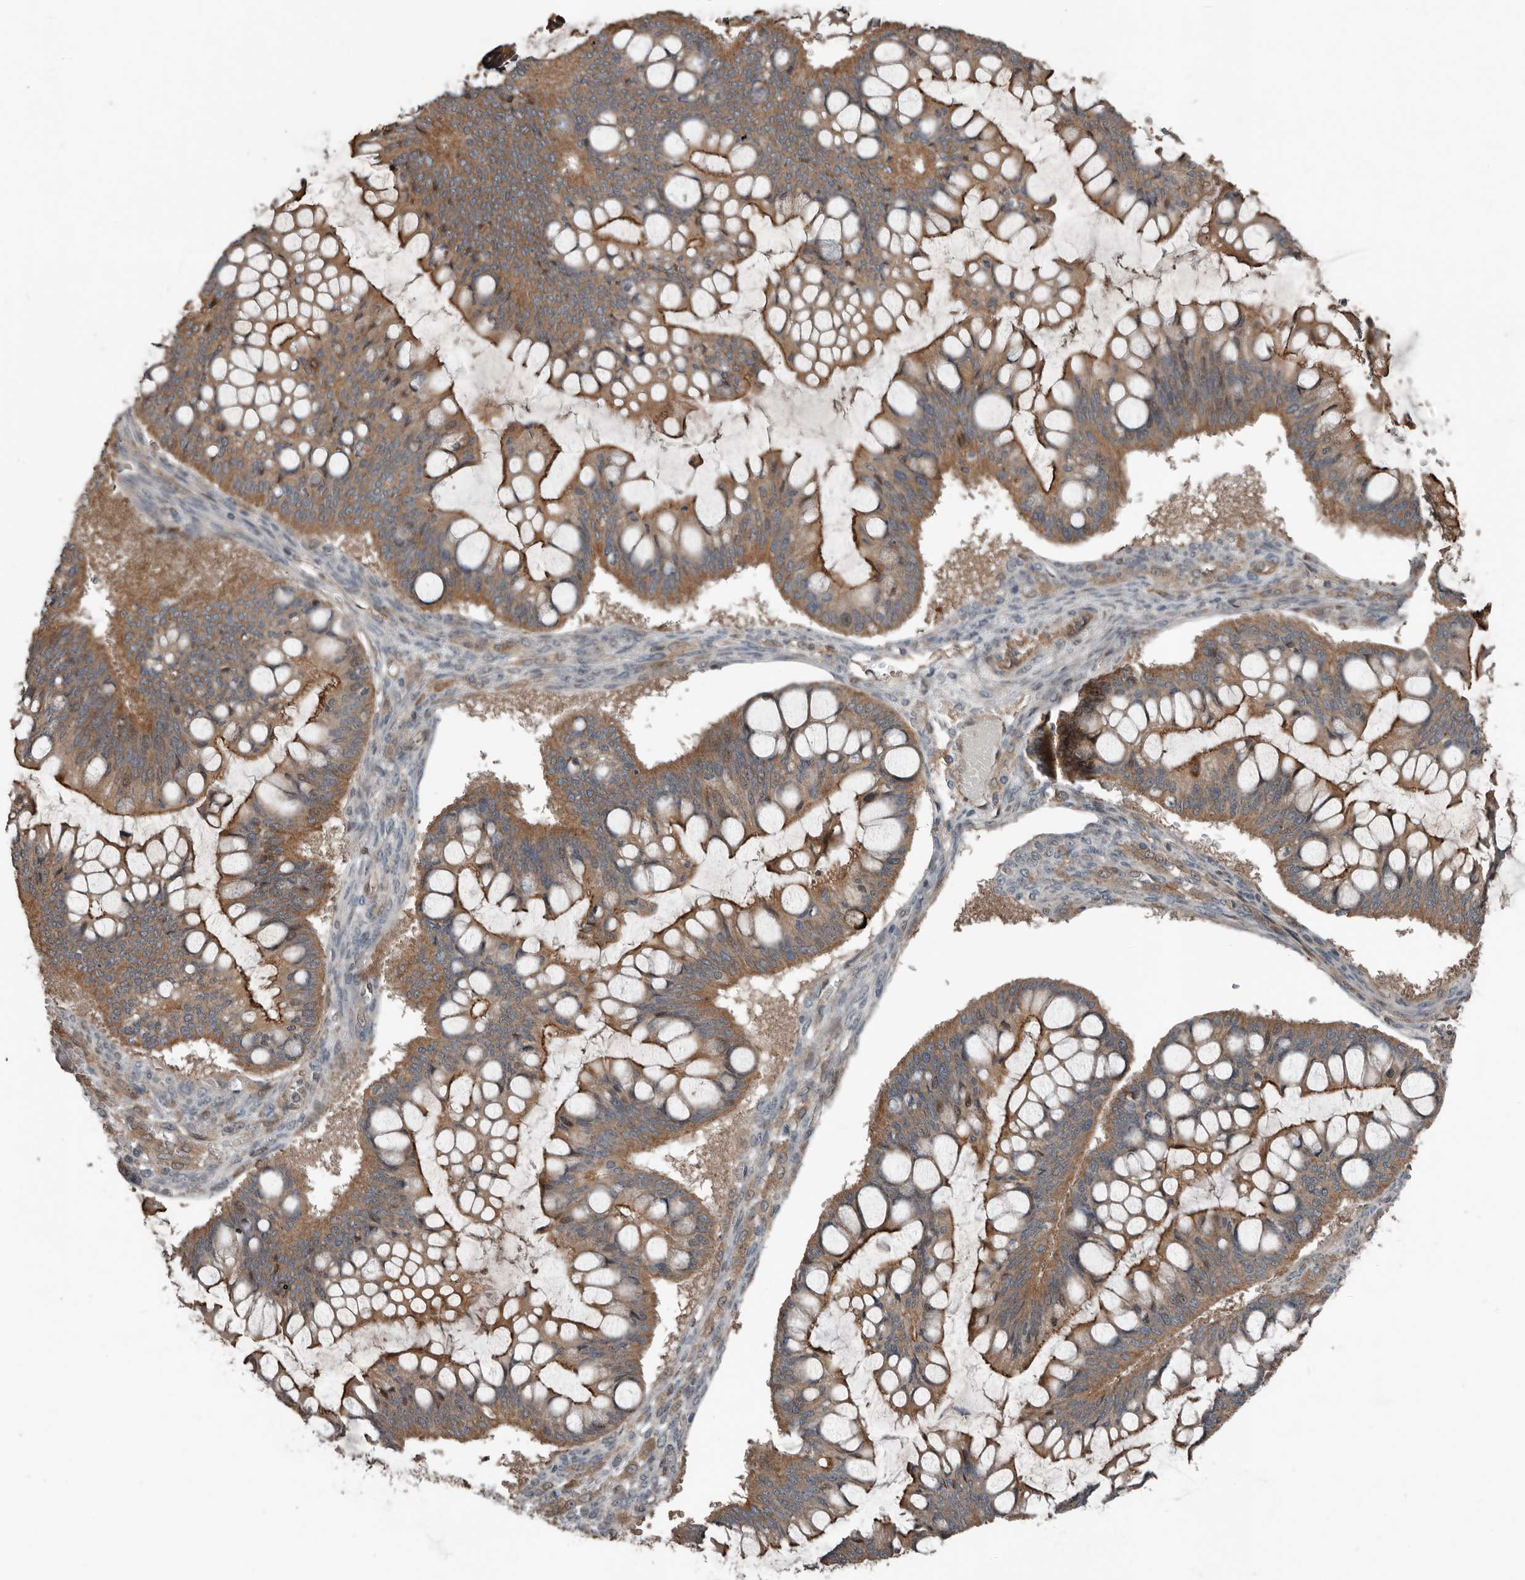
{"staining": {"intensity": "moderate", "quantity": ">75%", "location": "cytoplasmic/membranous"}, "tissue": "ovarian cancer", "cell_type": "Tumor cells", "image_type": "cancer", "snomed": [{"axis": "morphology", "description": "Cystadenocarcinoma, mucinous, NOS"}, {"axis": "topography", "description": "Ovary"}], "caption": "Brown immunohistochemical staining in ovarian cancer (mucinous cystadenocarcinoma) demonstrates moderate cytoplasmic/membranous staining in approximately >75% of tumor cells.", "gene": "YOD1", "patient": {"sex": "female", "age": 73}}